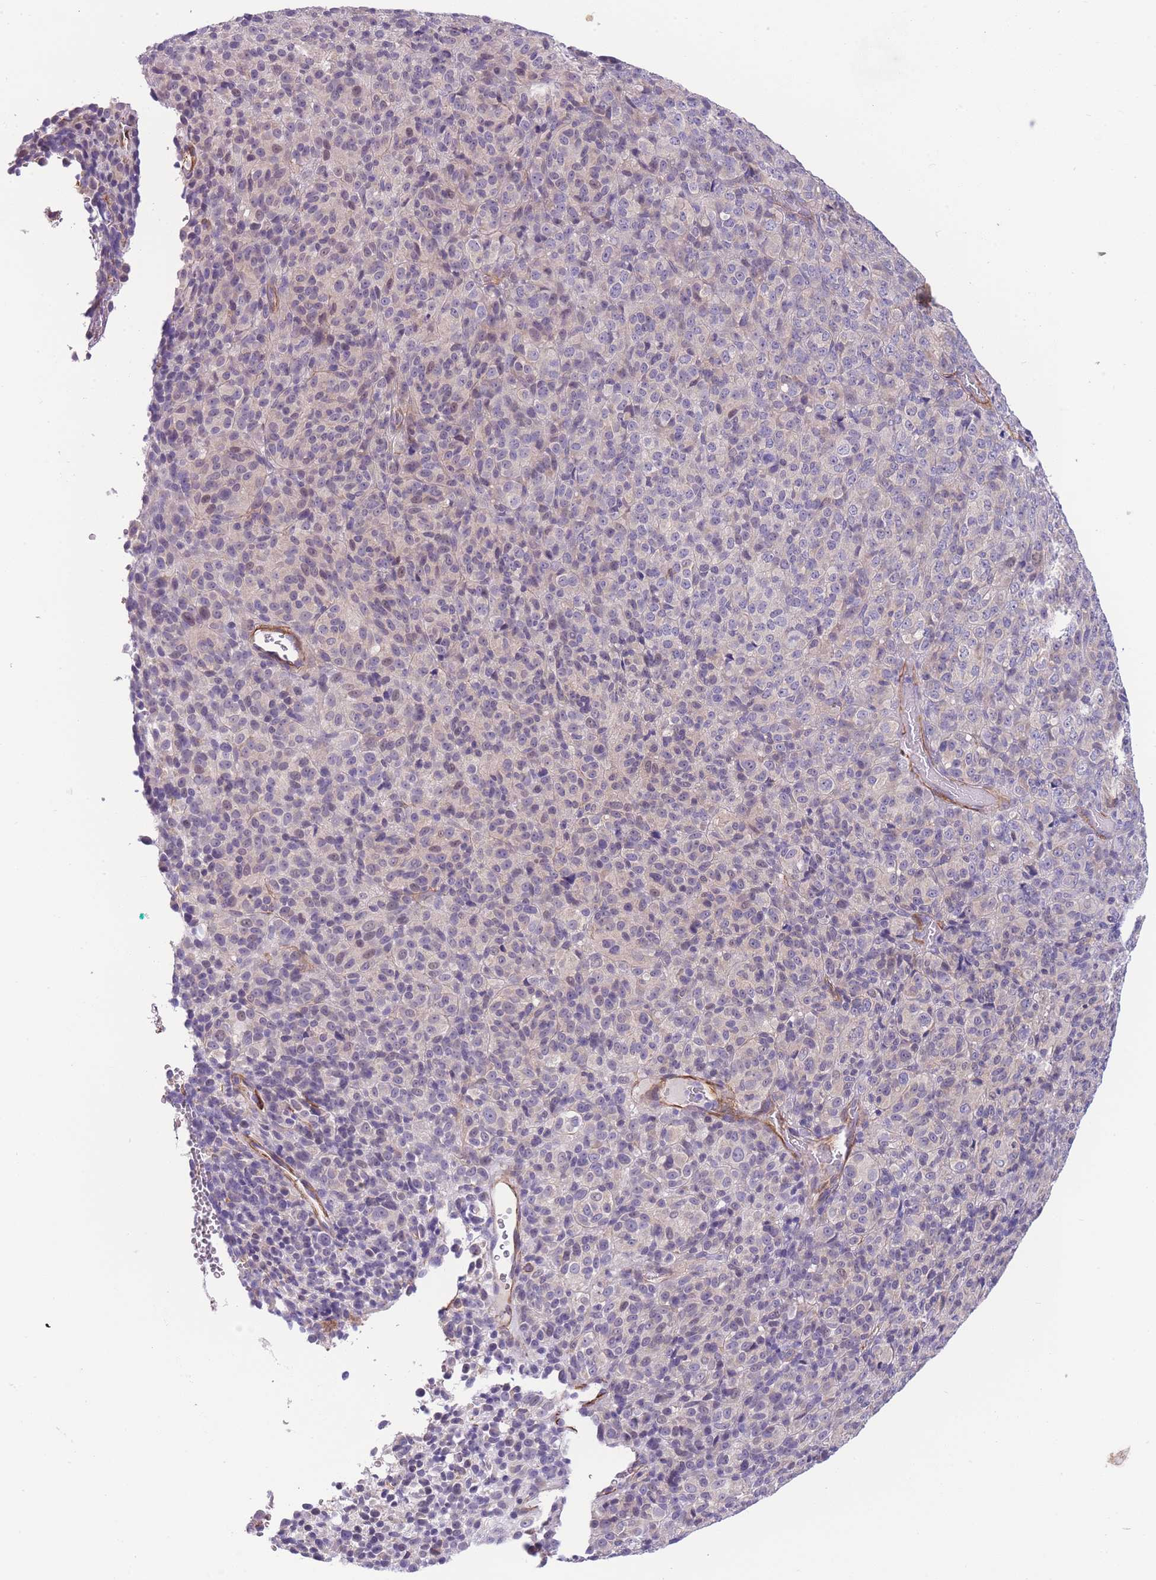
{"staining": {"intensity": "negative", "quantity": "none", "location": "none"}, "tissue": "melanoma", "cell_type": "Tumor cells", "image_type": "cancer", "snomed": [{"axis": "morphology", "description": "Malignant melanoma, Metastatic site"}, {"axis": "topography", "description": "Brain"}], "caption": "Malignant melanoma (metastatic site) was stained to show a protein in brown. There is no significant expression in tumor cells.", "gene": "FAM124A", "patient": {"sex": "female", "age": 56}}